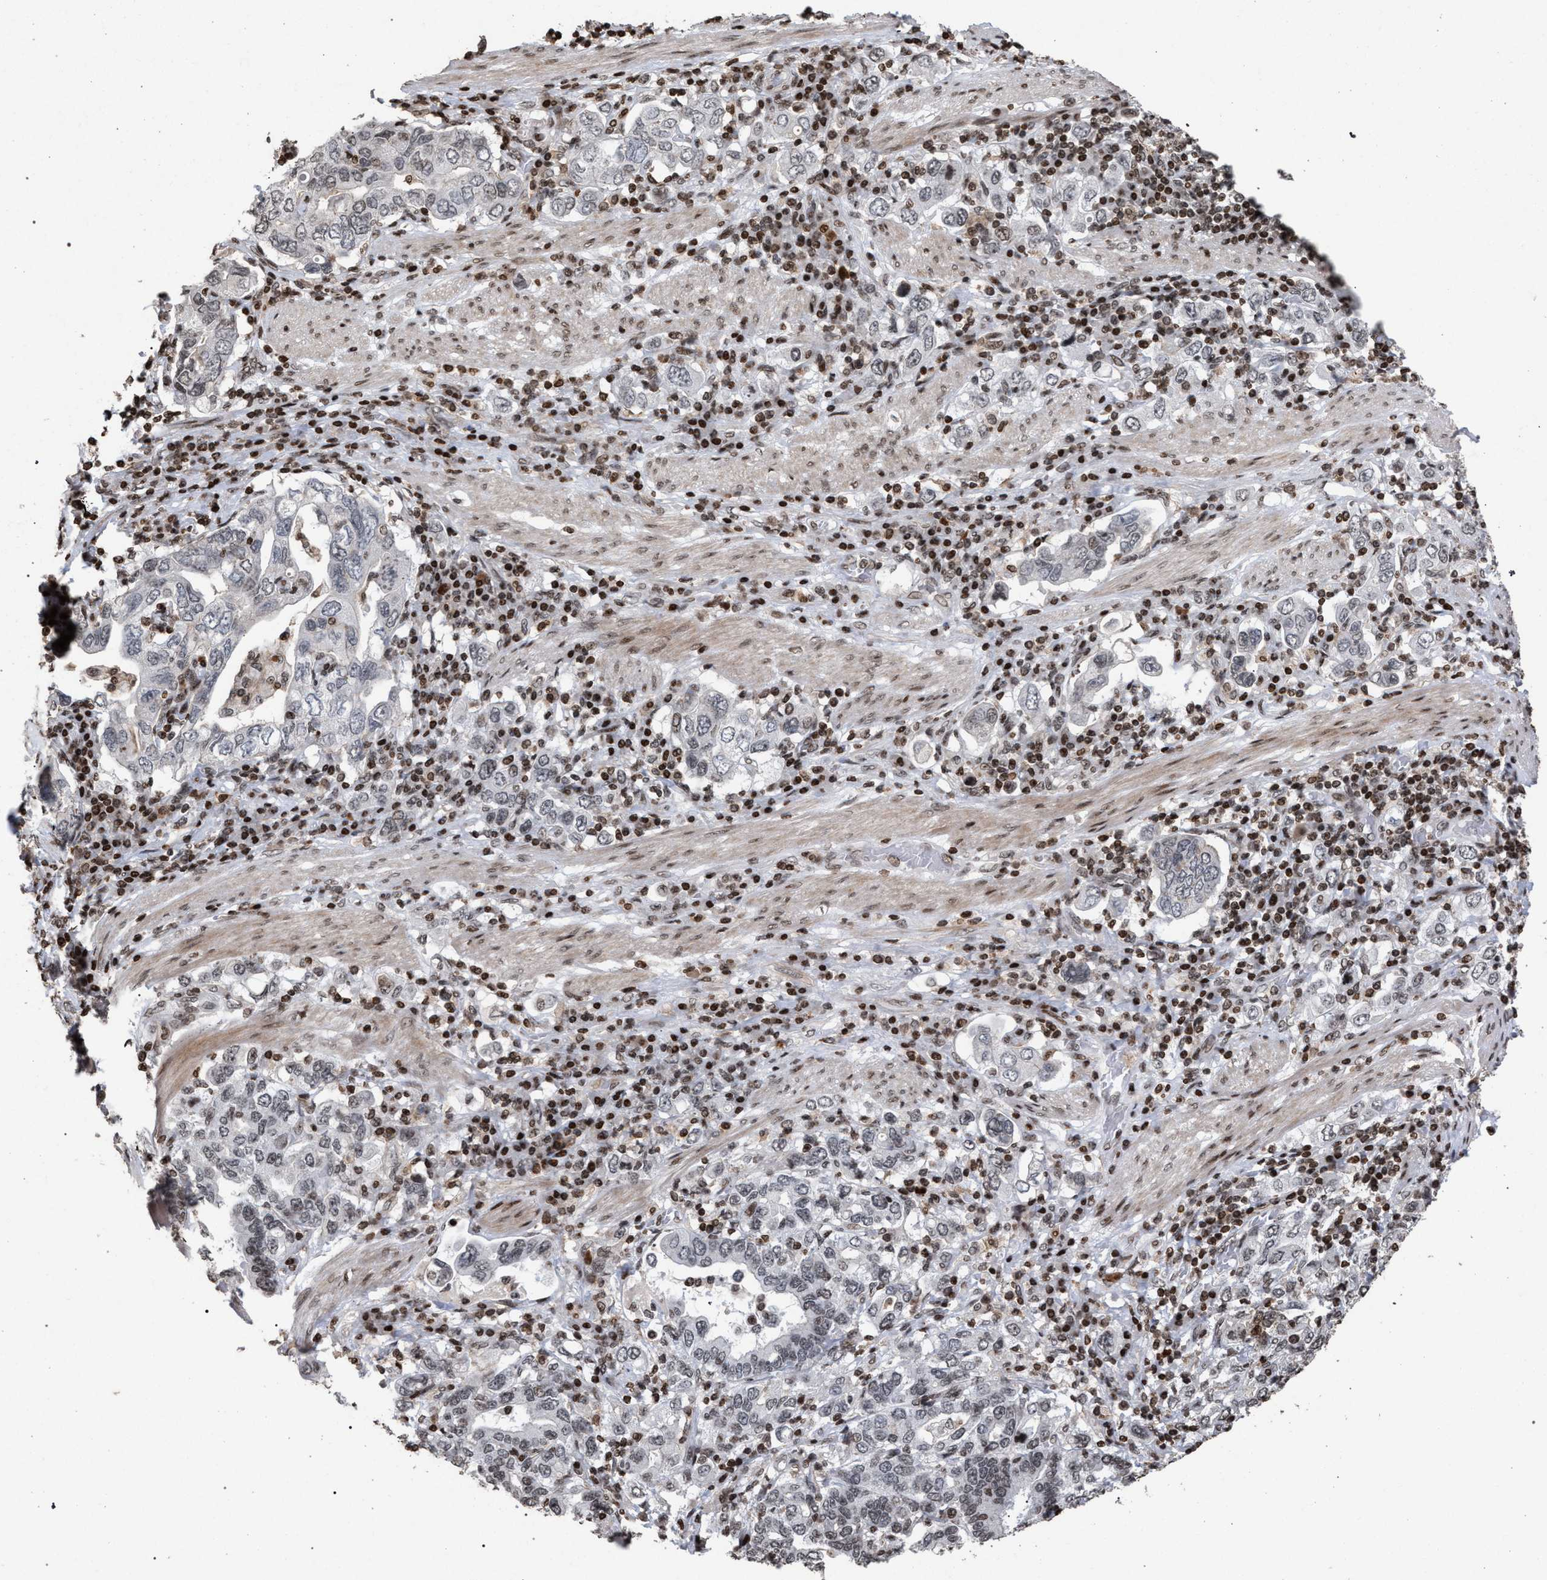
{"staining": {"intensity": "weak", "quantity": "<25%", "location": "nuclear"}, "tissue": "stomach cancer", "cell_type": "Tumor cells", "image_type": "cancer", "snomed": [{"axis": "morphology", "description": "Adenocarcinoma, NOS"}, {"axis": "topography", "description": "Stomach, upper"}], "caption": "This photomicrograph is of stomach cancer (adenocarcinoma) stained with IHC to label a protein in brown with the nuclei are counter-stained blue. There is no staining in tumor cells.", "gene": "FOXD3", "patient": {"sex": "male", "age": 62}}